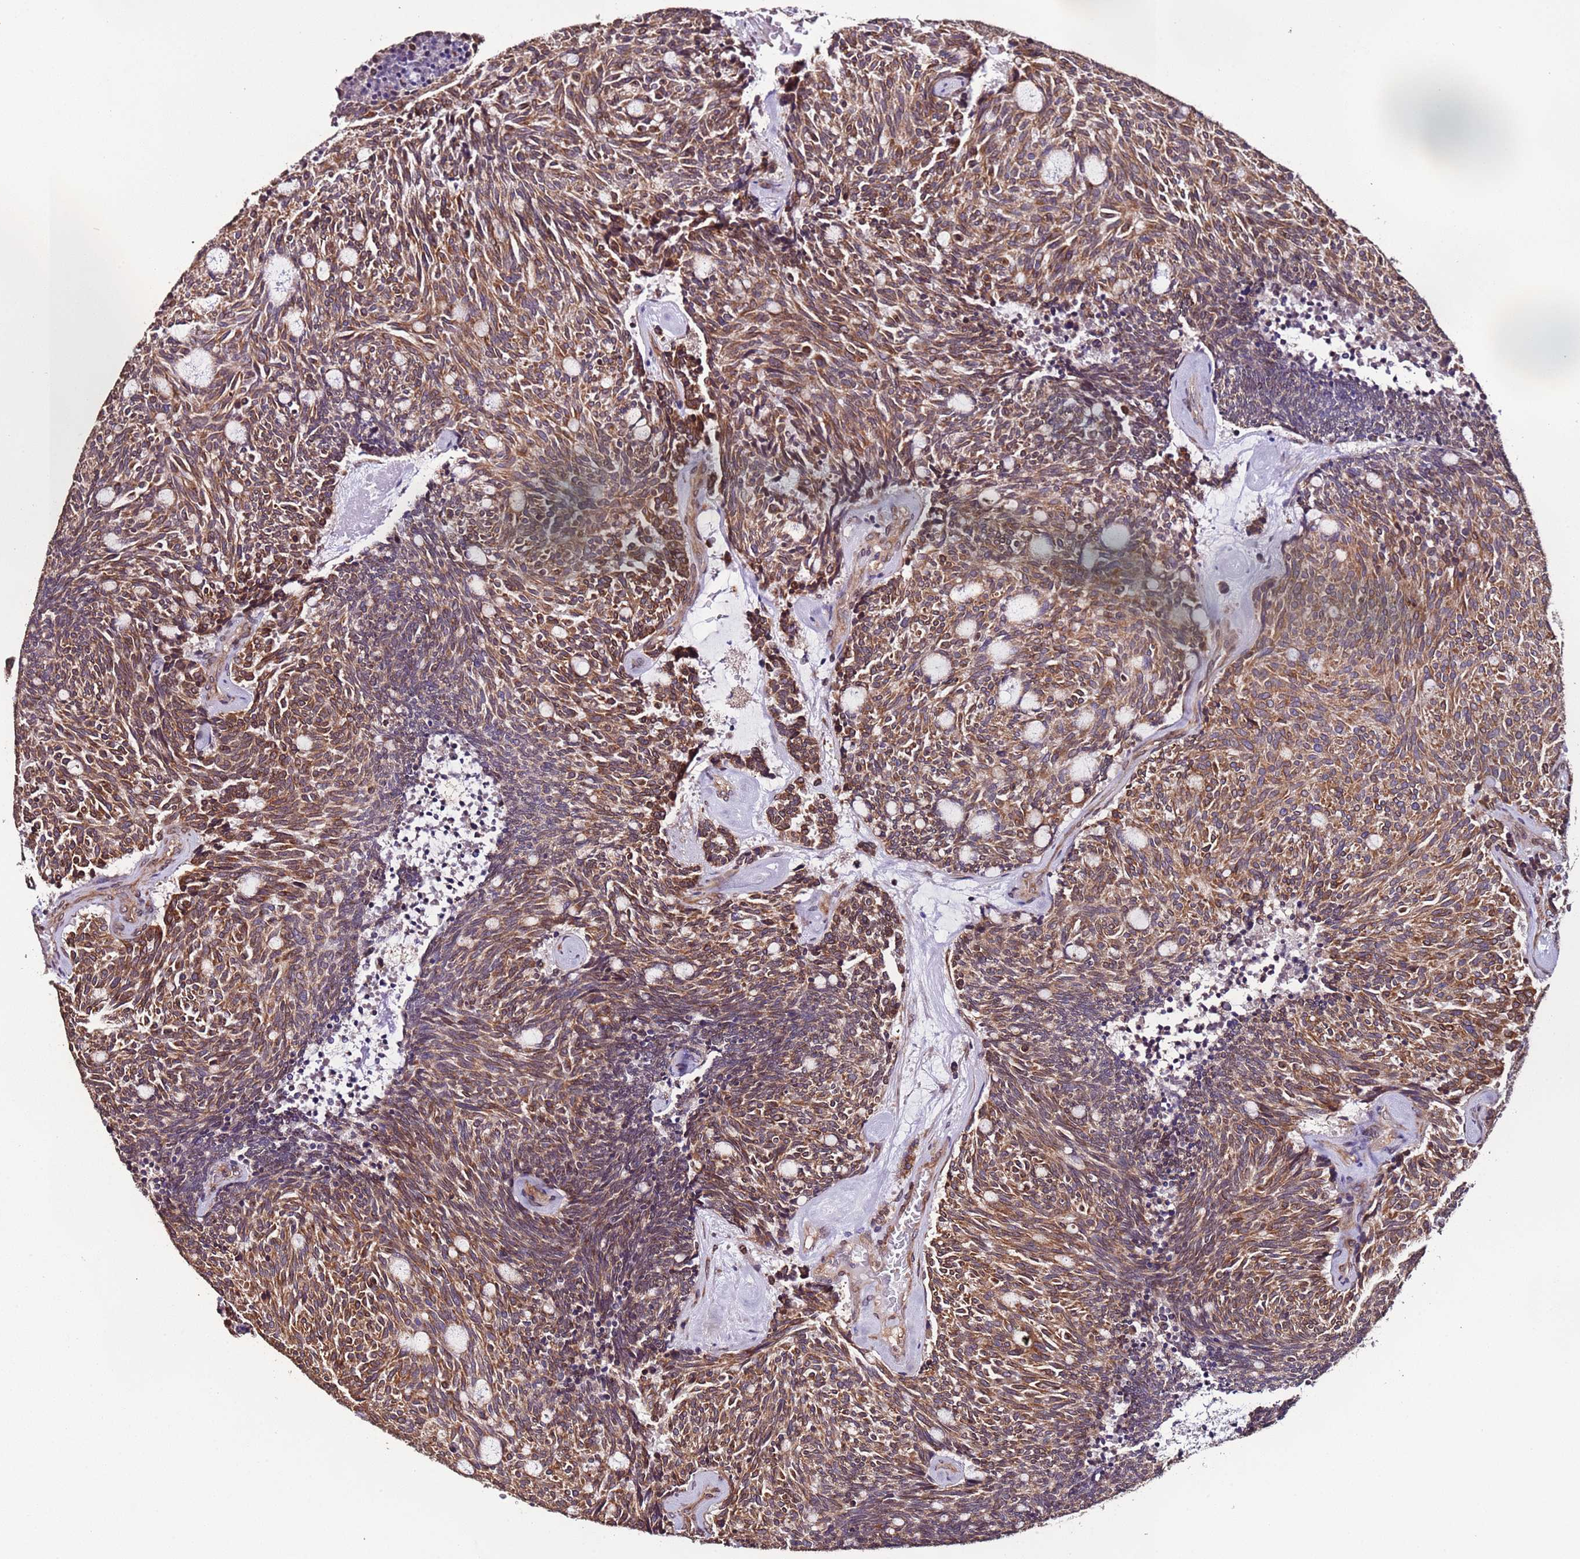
{"staining": {"intensity": "moderate", "quantity": ">75%", "location": "cytoplasmic/membranous"}, "tissue": "carcinoid", "cell_type": "Tumor cells", "image_type": "cancer", "snomed": [{"axis": "morphology", "description": "Carcinoid, malignant, NOS"}, {"axis": "topography", "description": "Pancreas"}], "caption": "An immunohistochemistry (IHC) image of neoplastic tissue is shown. Protein staining in brown labels moderate cytoplasmic/membranous positivity in carcinoid (malignant) within tumor cells. (brown staining indicates protein expression, while blue staining denotes nuclei).", "gene": "SLC41A3", "patient": {"sex": "female", "age": 54}}